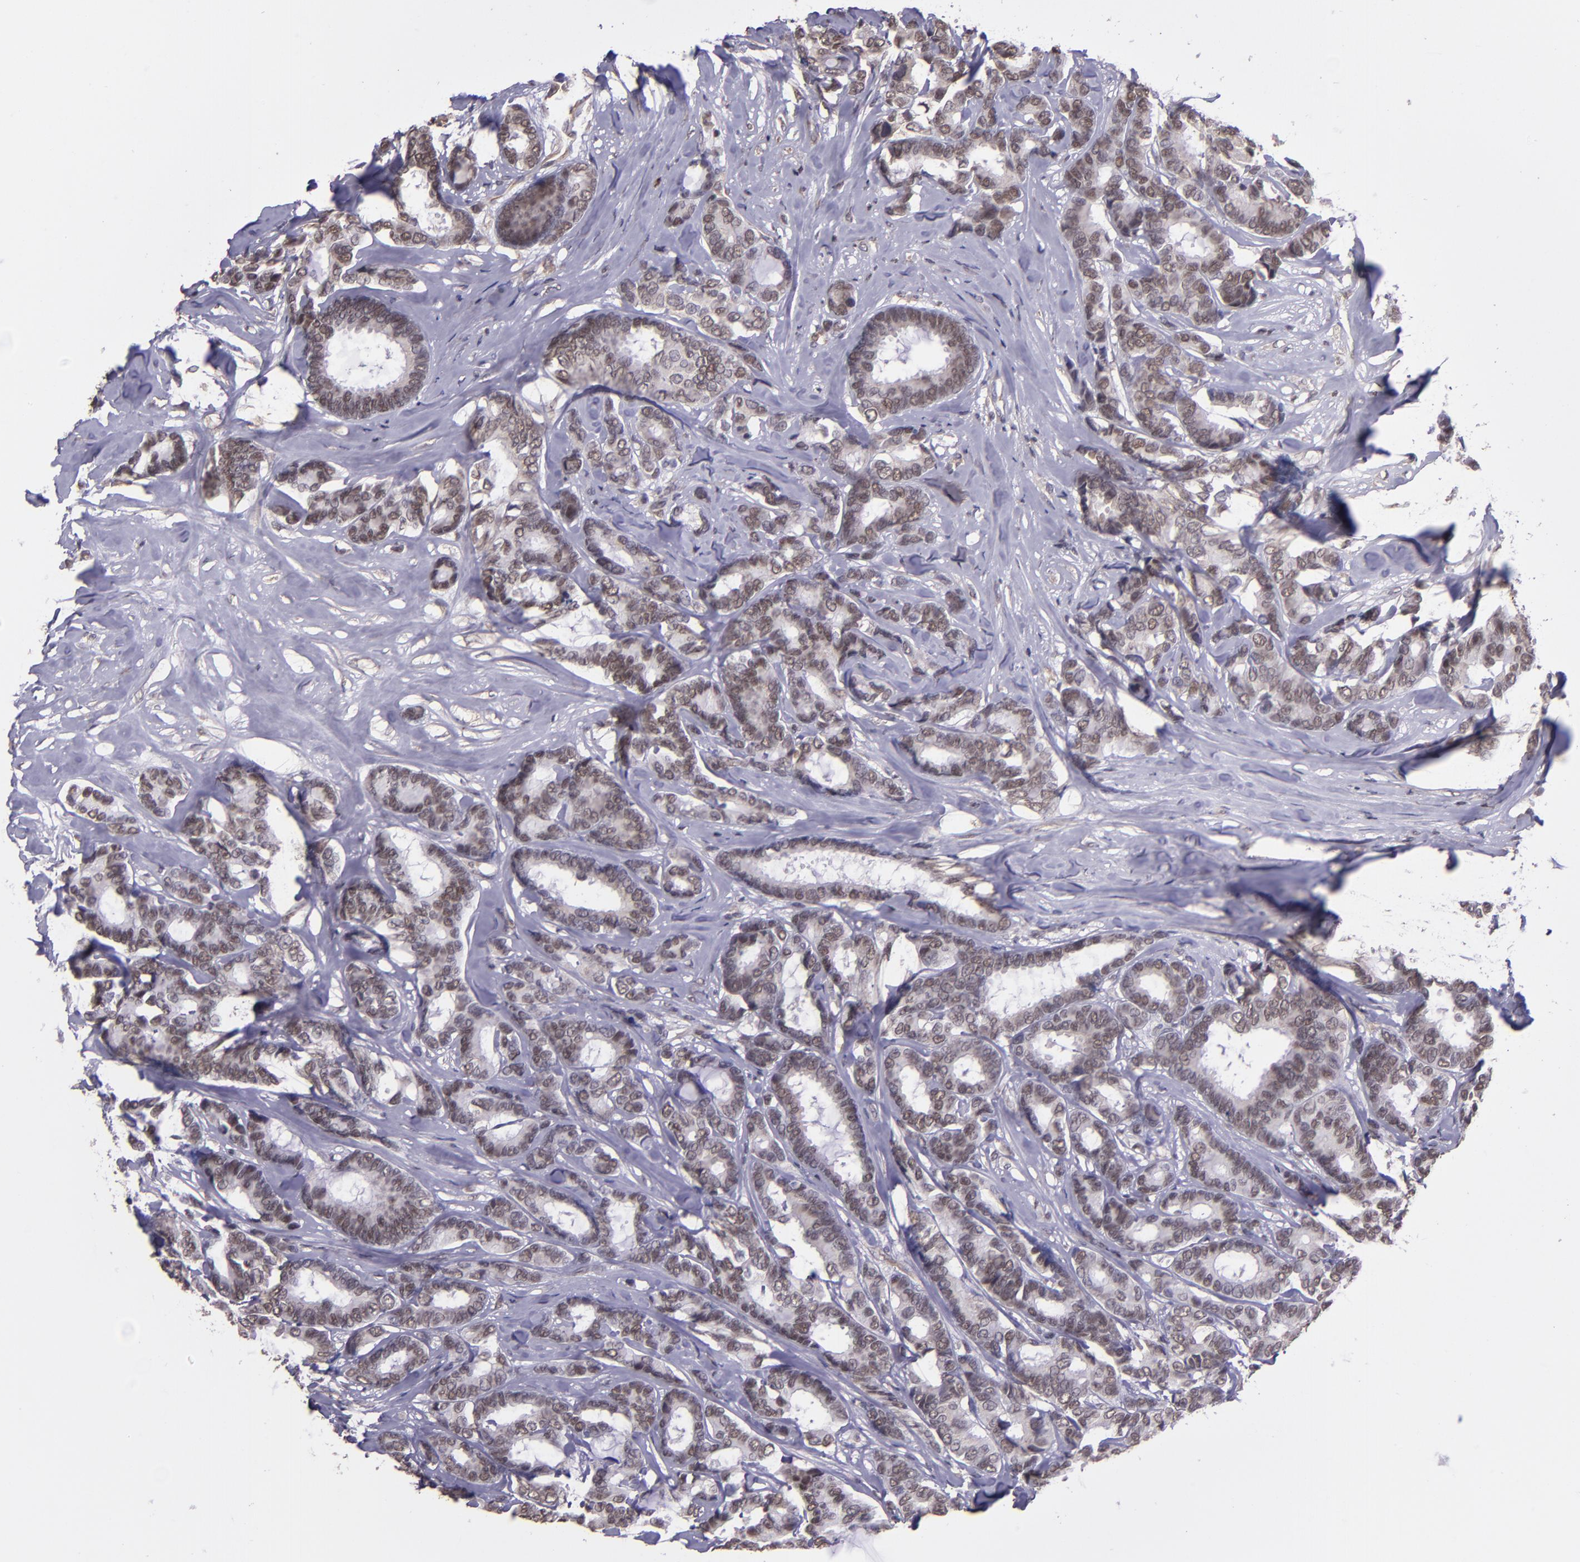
{"staining": {"intensity": "weak", "quantity": ">75%", "location": "cytoplasmic/membranous,nuclear"}, "tissue": "breast cancer", "cell_type": "Tumor cells", "image_type": "cancer", "snomed": [{"axis": "morphology", "description": "Duct carcinoma"}, {"axis": "topography", "description": "Breast"}], "caption": "Tumor cells exhibit low levels of weak cytoplasmic/membranous and nuclear expression in about >75% of cells in invasive ductal carcinoma (breast).", "gene": "ELF1", "patient": {"sex": "female", "age": 87}}